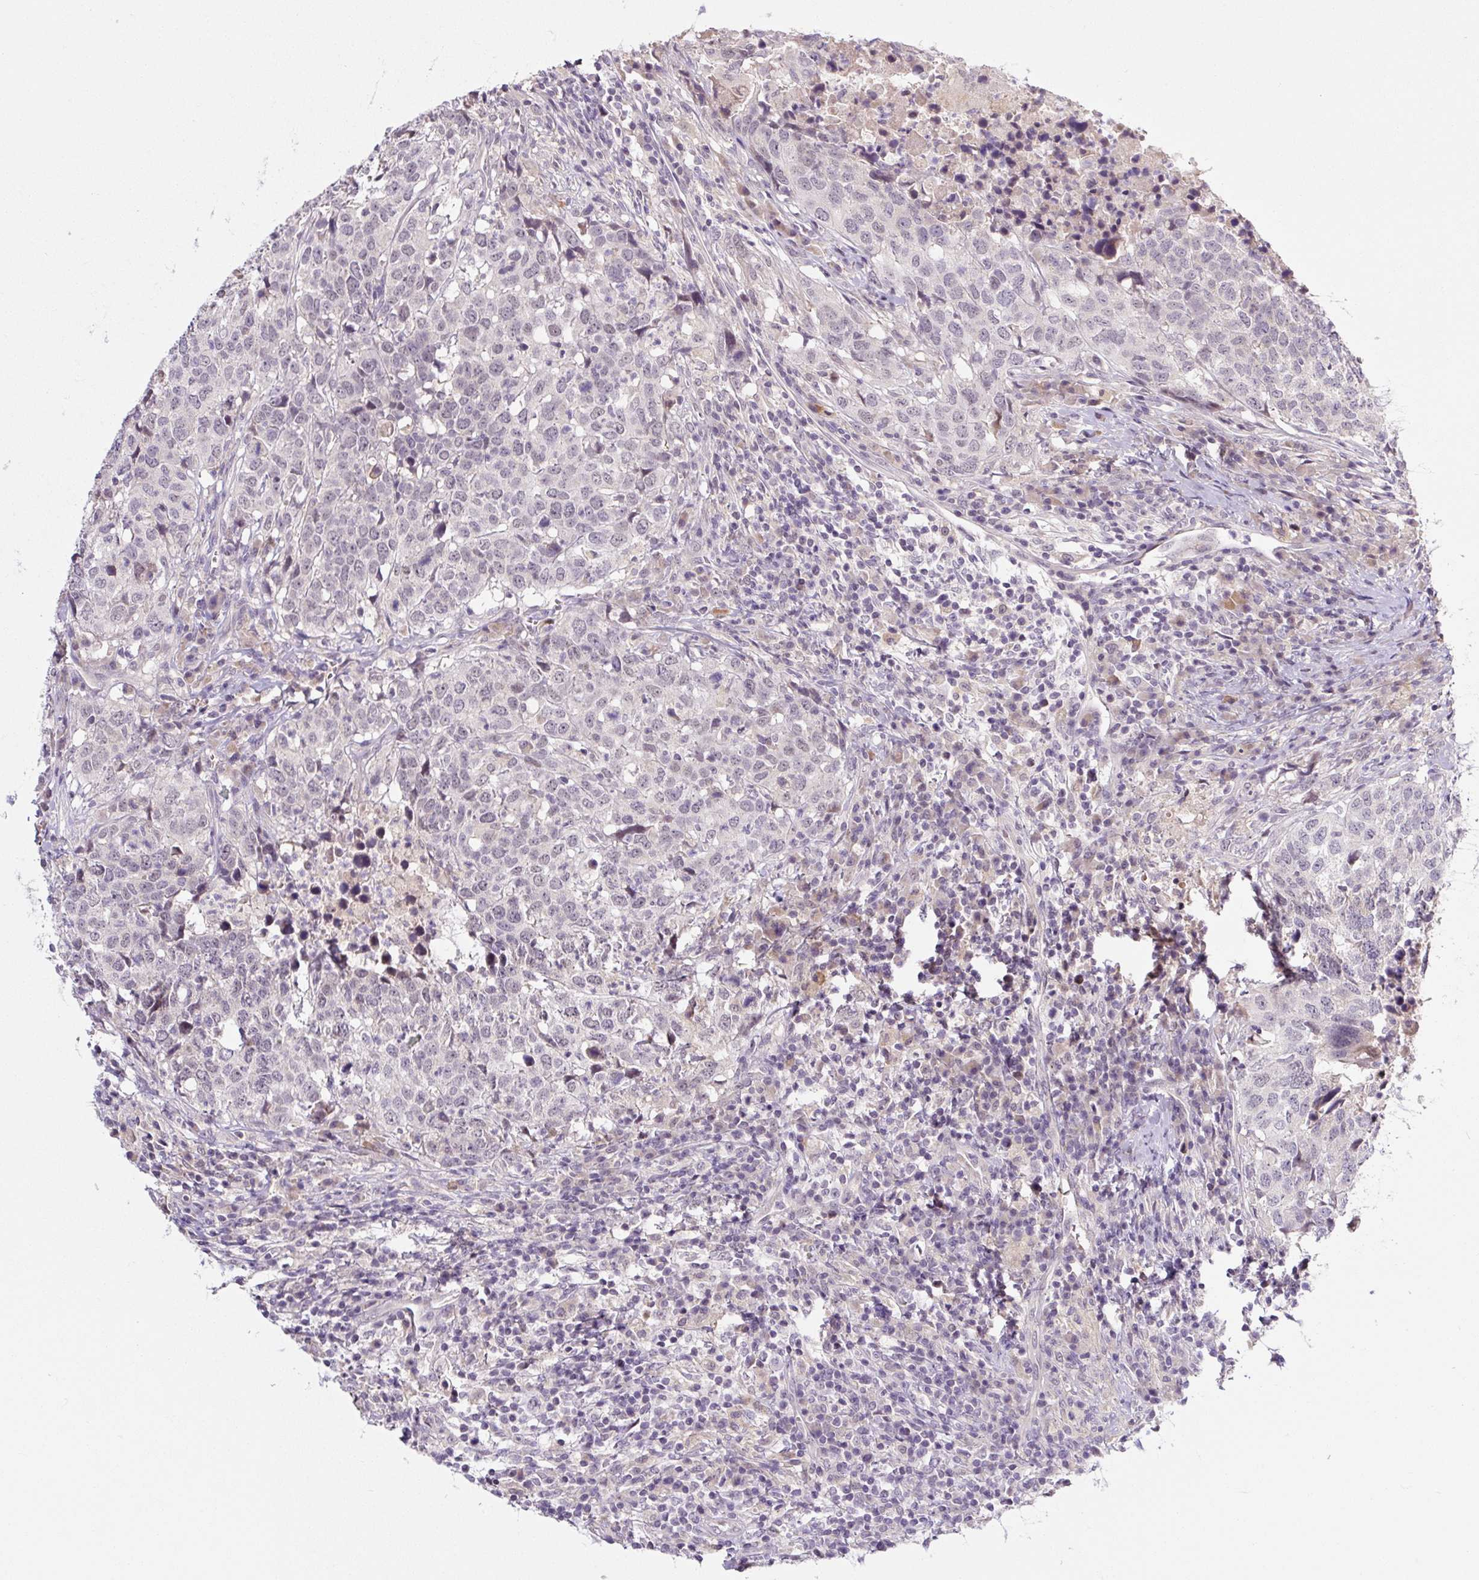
{"staining": {"intensity": "negative", "quantity": "none", "location": "none"}, "tissue": "head and neck cancer", "cell_type": "Tumor cells", "image_type": "cancer", "snomed": [{"axis": "morphology", "description": "Normal tissue, NOS"}, {"axis": "morphology", "description": "Squamous cell carcinoma, NOS"}, {"axis": "topography", "description": "Skeletal muscle"}, {"axis": "topography", "description": "Vascular tissue"}, {"axis": "topography", "description": "Peripheral nerve tissue"}, {"axis": "topography", "description": "Head-Neck"}], "caption": "This histopathology image is of head and neck cancer (squamous cell carcinoma) stained with immunohistochemistry (IHC) to label a protein in brown with the nuclei are counter-stained blue. There is no staining in tumor cells.", "gene": "PRKAA2", "patient": {"sex": "male", "age": 66}}